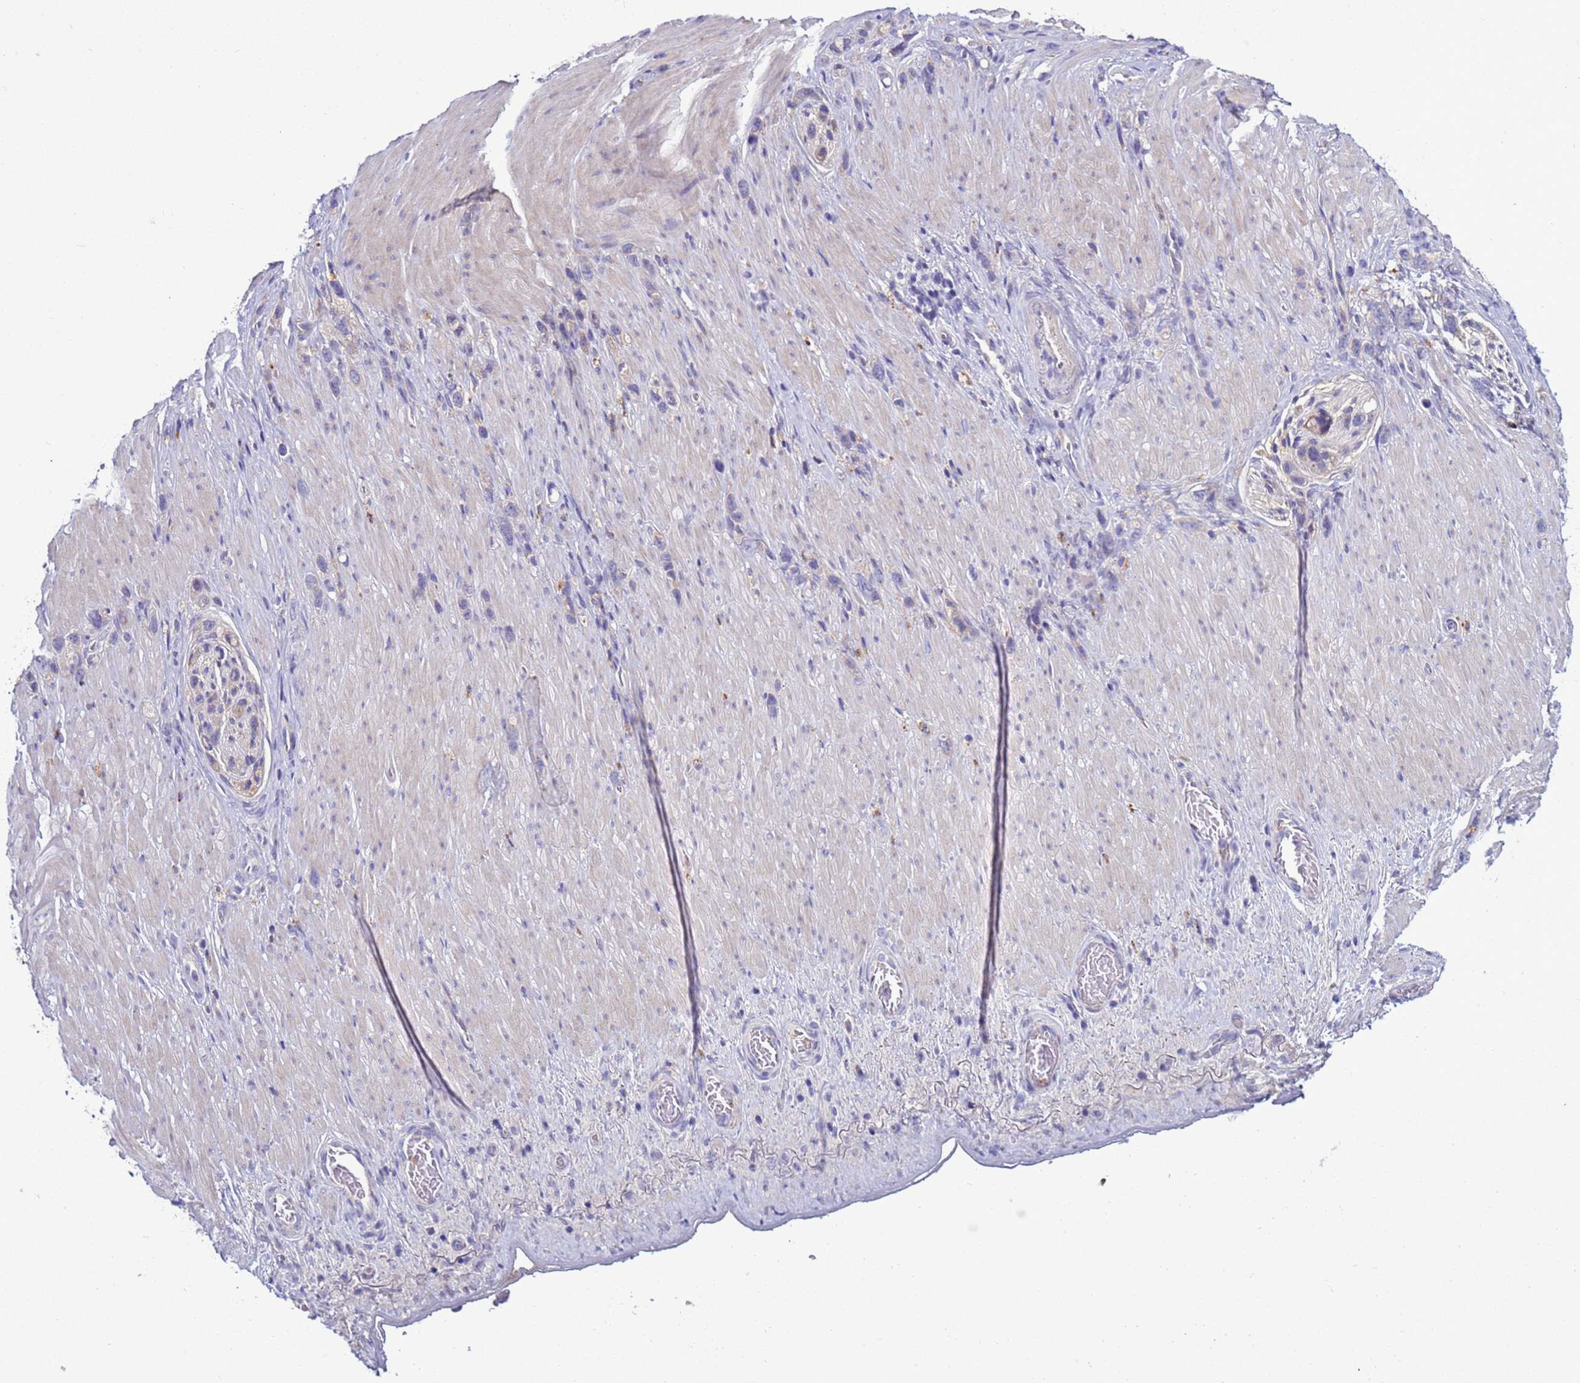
{"staining": {"intensity": "negative", "quantity": "none", "location": "none"}, "tissue": "stomach cancer", "cell_type": "Tumor cells", "image_type": "cancer", "snomed": [{"axis": "morphology", "description": "Adenocarcinoma, NOS"}, {"axis": "topography", "description": "Stomach"}], "caption": "Immunohistochemical staining of stomach cancer exhibits no significant staining in tumor cells. Nuclei are stained in blue.", "gene": "NAT2", "patient": {"sex": "female", "age": 65}}